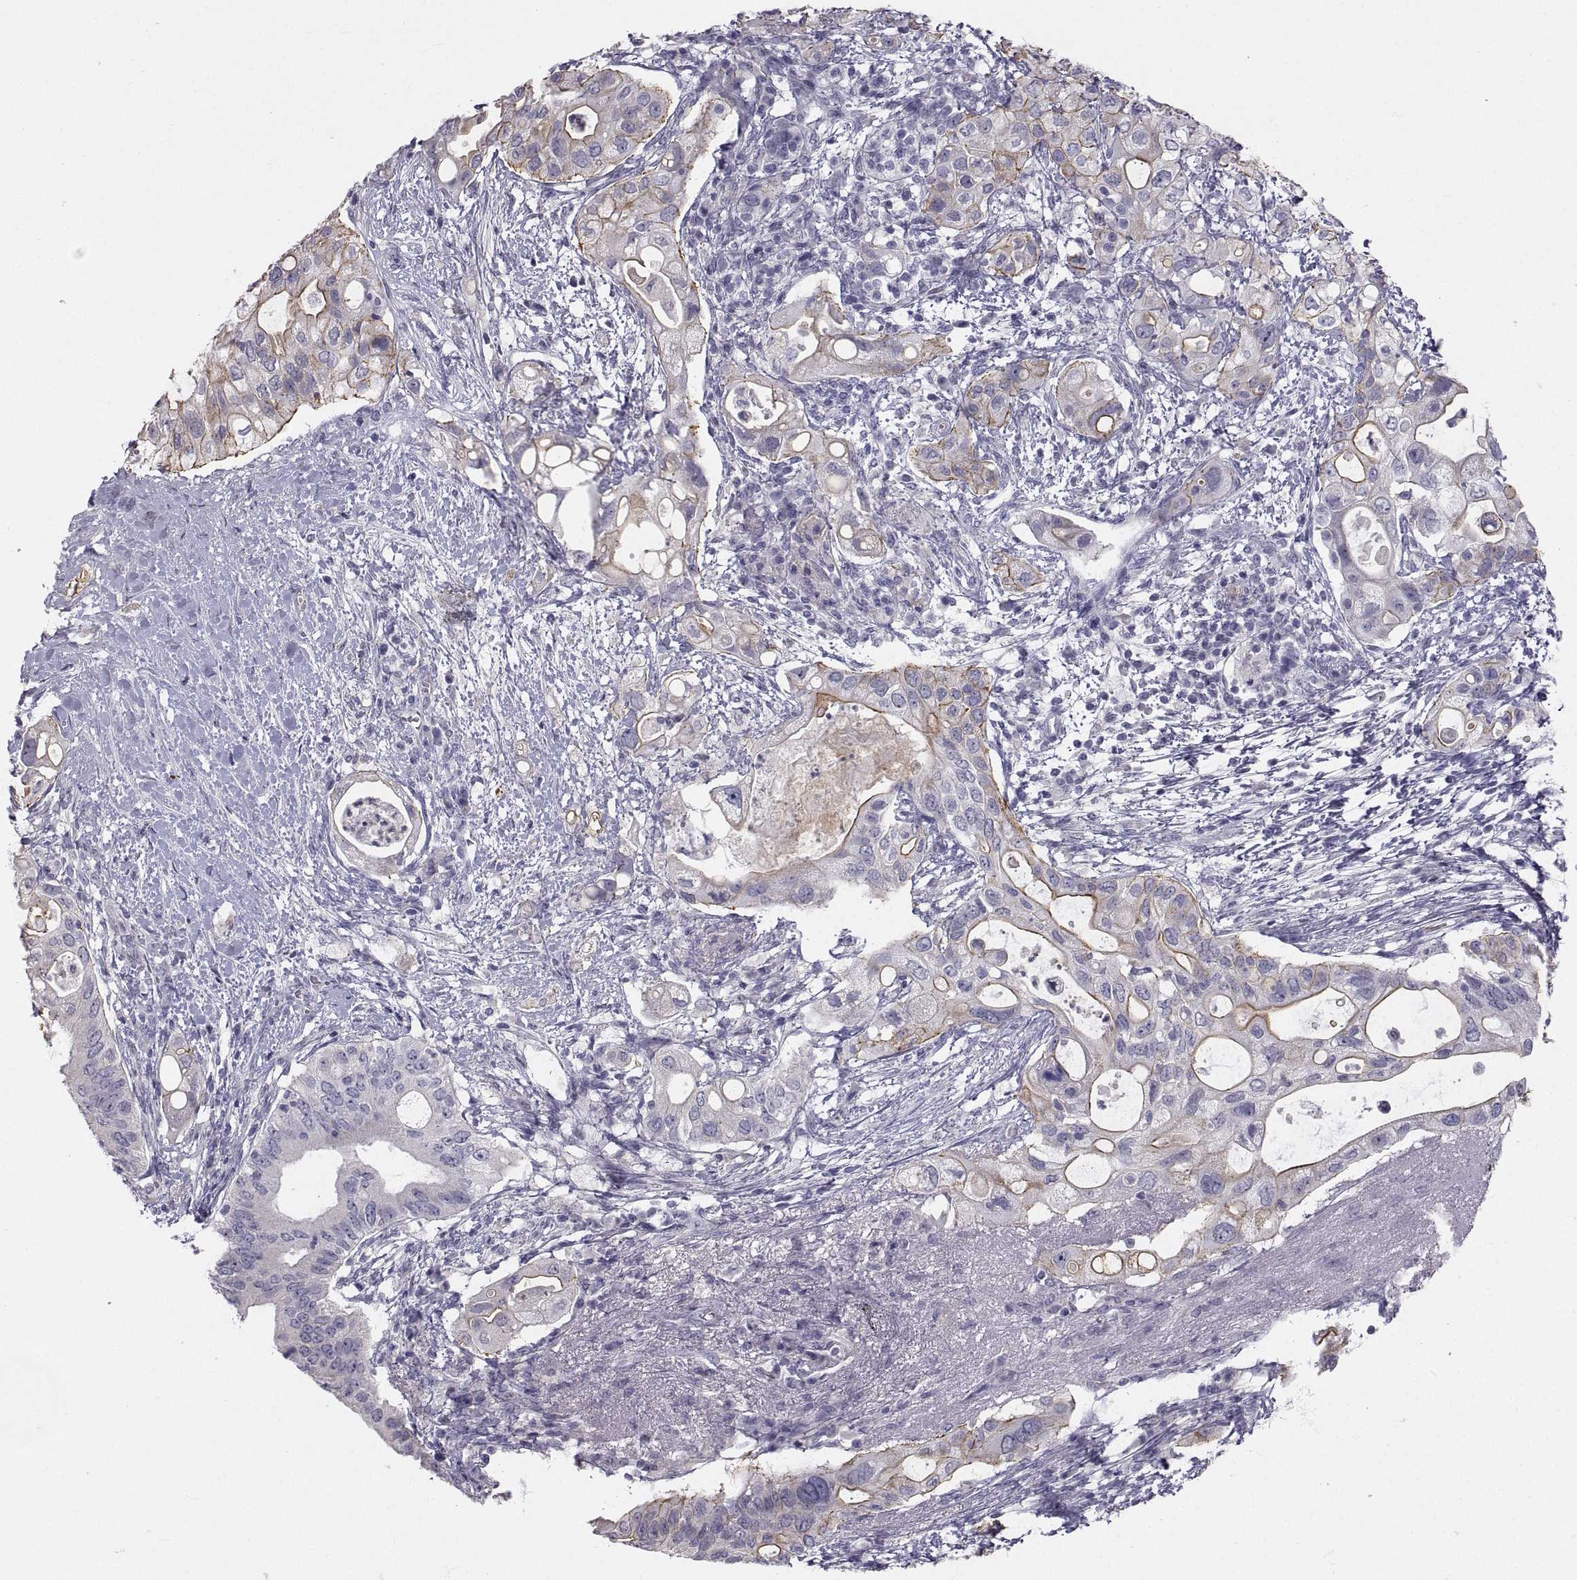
{"staining": {"intensity": "moderate", "quantity": "<25%", "location": "cytoplasmic/membranous"}, "tissue": "pancreatic cancer", "cell_type": "Tumor cells", "image_type": "cancer", "snomed": [{"axis": "morphology", "description": "Adenocarcinoma, NOS"}, {"axis": "topography", "description": "Pancreas"}], "caption": "This histopathology image demonstrates immunohistochemistry staining of pancreatic cancer (adenocarcinoma), with low moderate cytoplasmic/membranous expression in approximately <25% of tumor cells.", "gene": "ZNF185", "patient": {"sex": "female", "age": 72}}